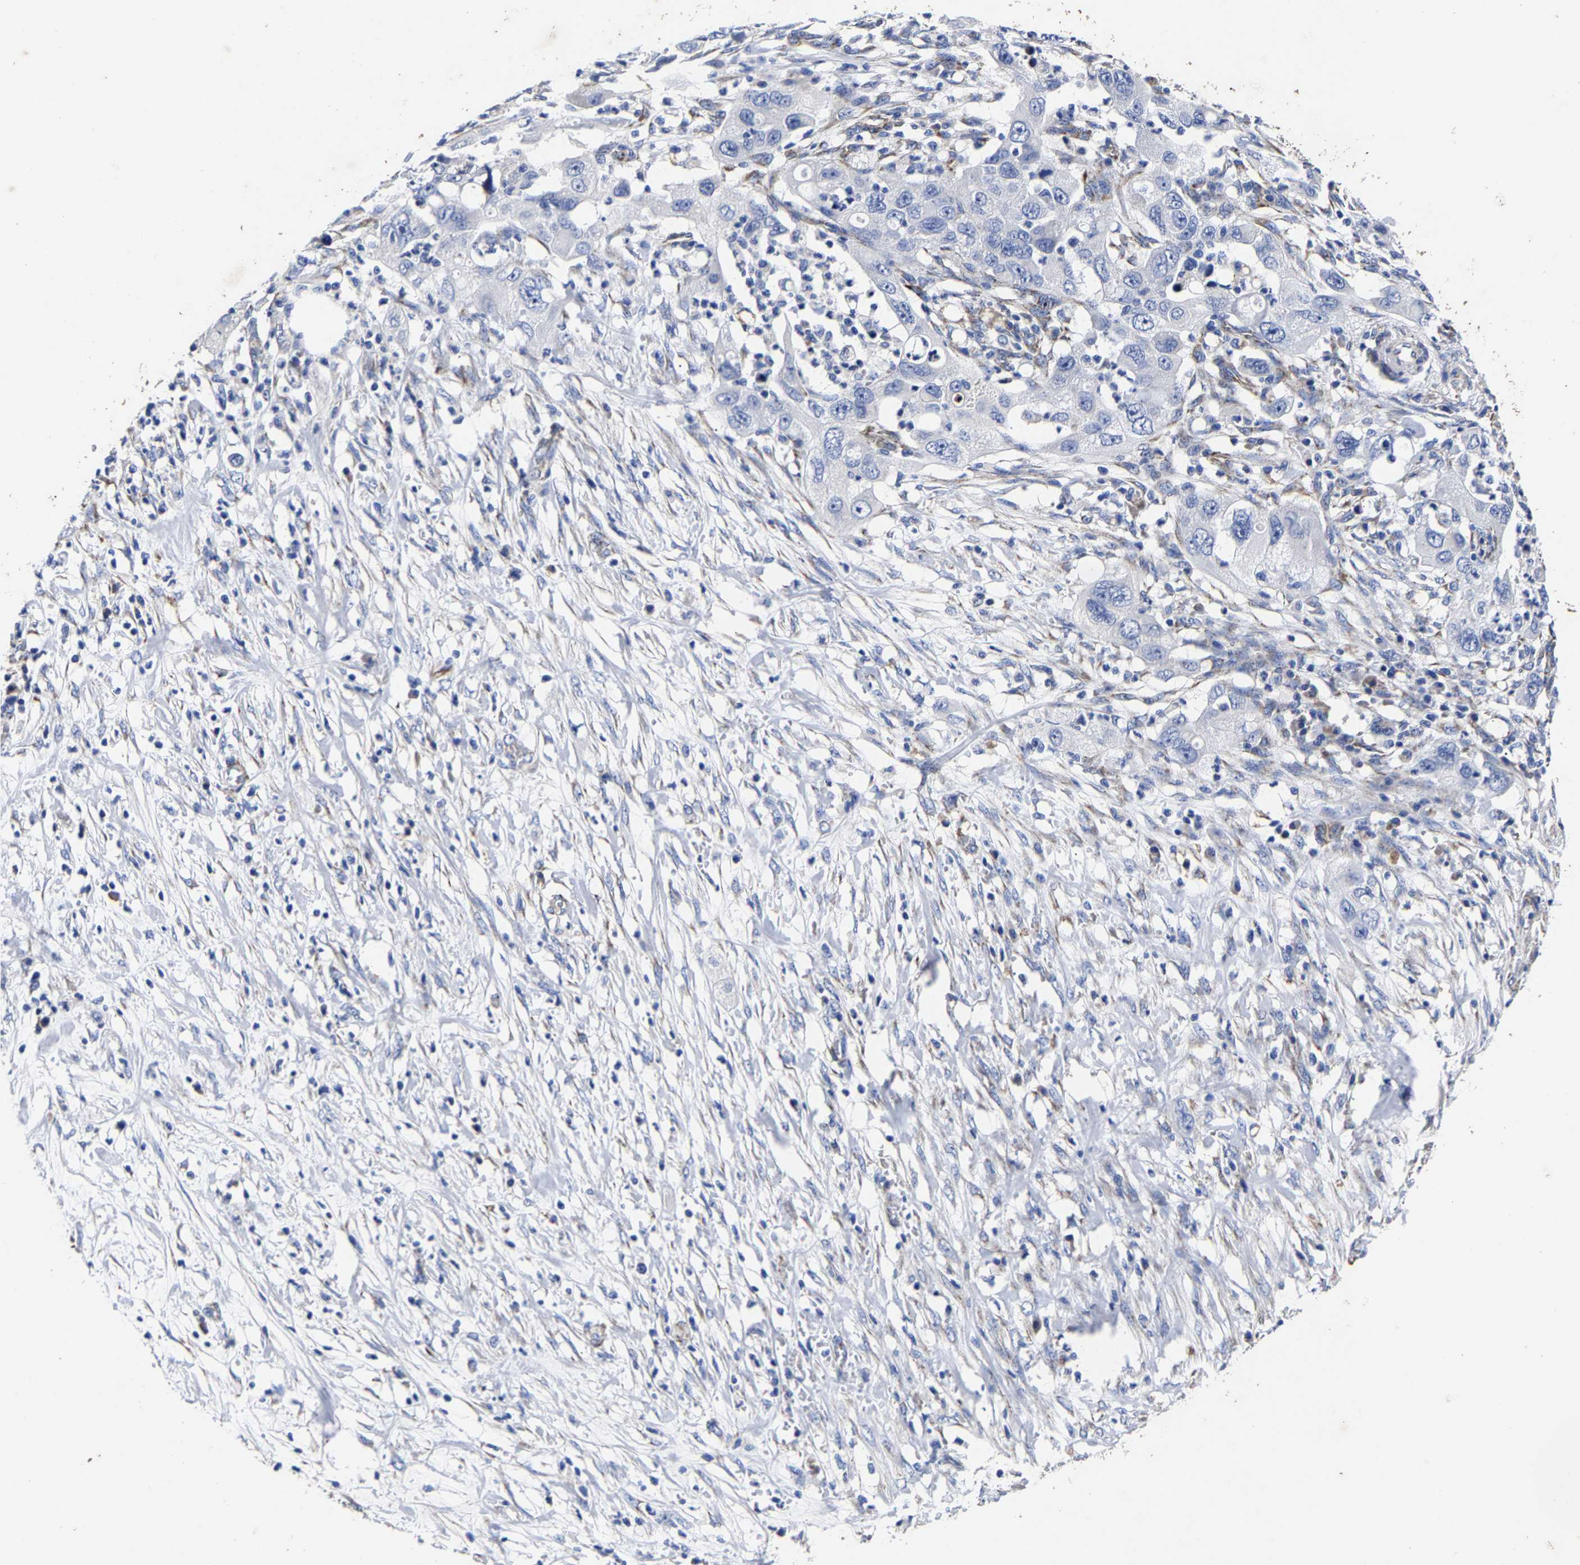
{"staining": {"intensity": "negative", "quantity": "none", "location": "none"}, "tissue": "pancreatic cancer", "cell_type": "Tumor cells", "image_type": "cancer", "snomed": [{"axis": "morphology", "description": "Adenocarcinoma, NOS"}, {"axis": "topography", "description": "Pancreas"}], "caption": "DAB (3,3'-diaminobenzidine) immunohistochemical staining of human pancreatic cancer (adenocarcinoma) exhibits no significant expression in tumor cells. (DAB (3,3'-diaminobenzidine) IHC, high magnification).", "gene": "AASS", "patient": {"sex": "female", "age": 78}}